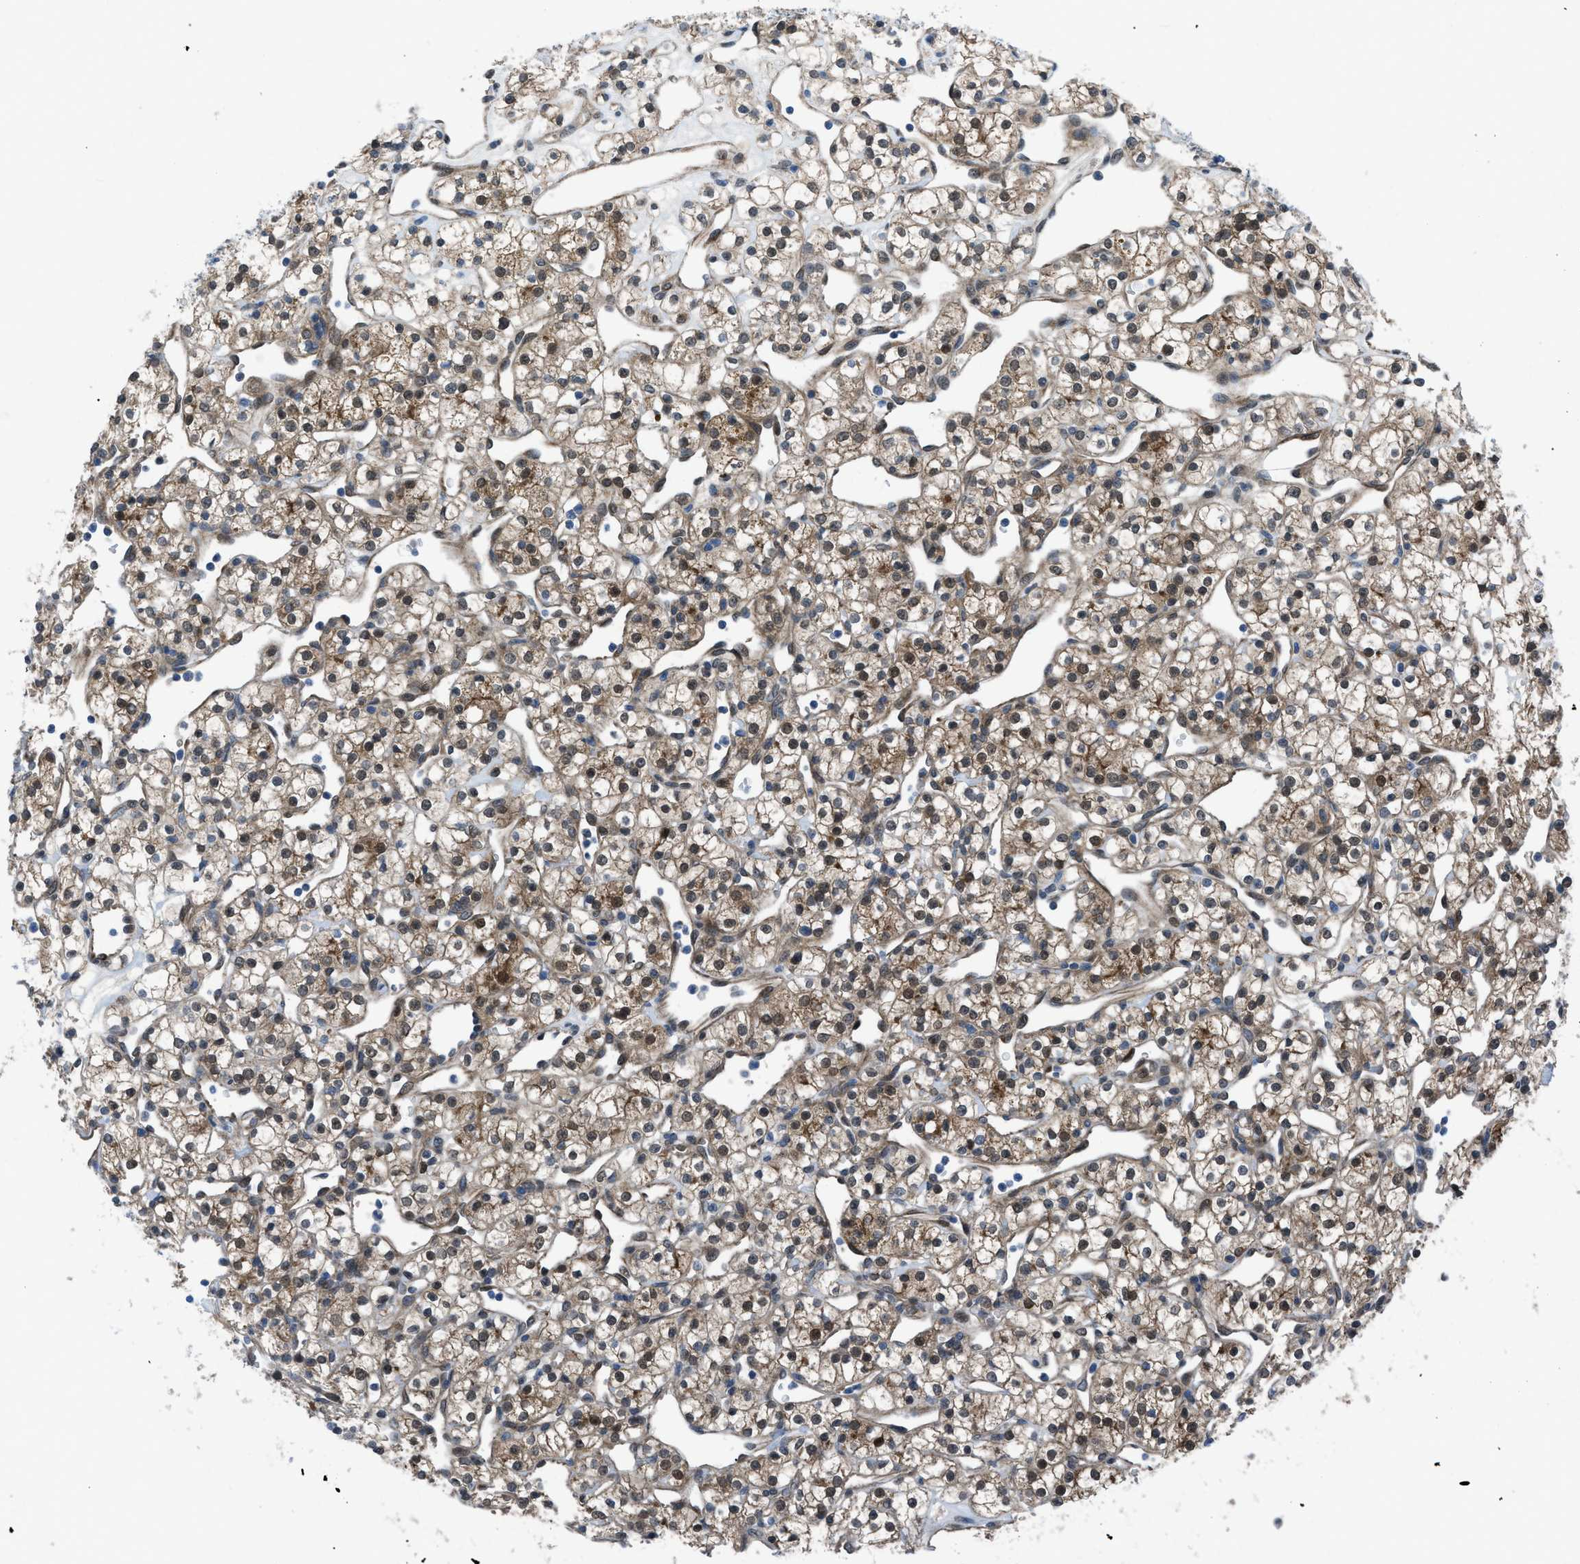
{"staining": {"intensity": "strong", "quantity": ">75%", "location": "cytoplasmic/membranous,nuclear"}, "tissue": "renal cancer", "cell_type": "Tumor cells", "image_type": "cancer", "snomed": [{"axis": "morphology", "description": "Adenocarcinoma, NOS"}, {"axis": "topography", "description": "Kidney"}], "caption": "Protein staining reveals strong cytoplasmic/membranous and nuclear expression in about >75% of tumor cells in renal cancer.", "gene": "PRKN", "patient": {"sex": "female", "age": 60}}